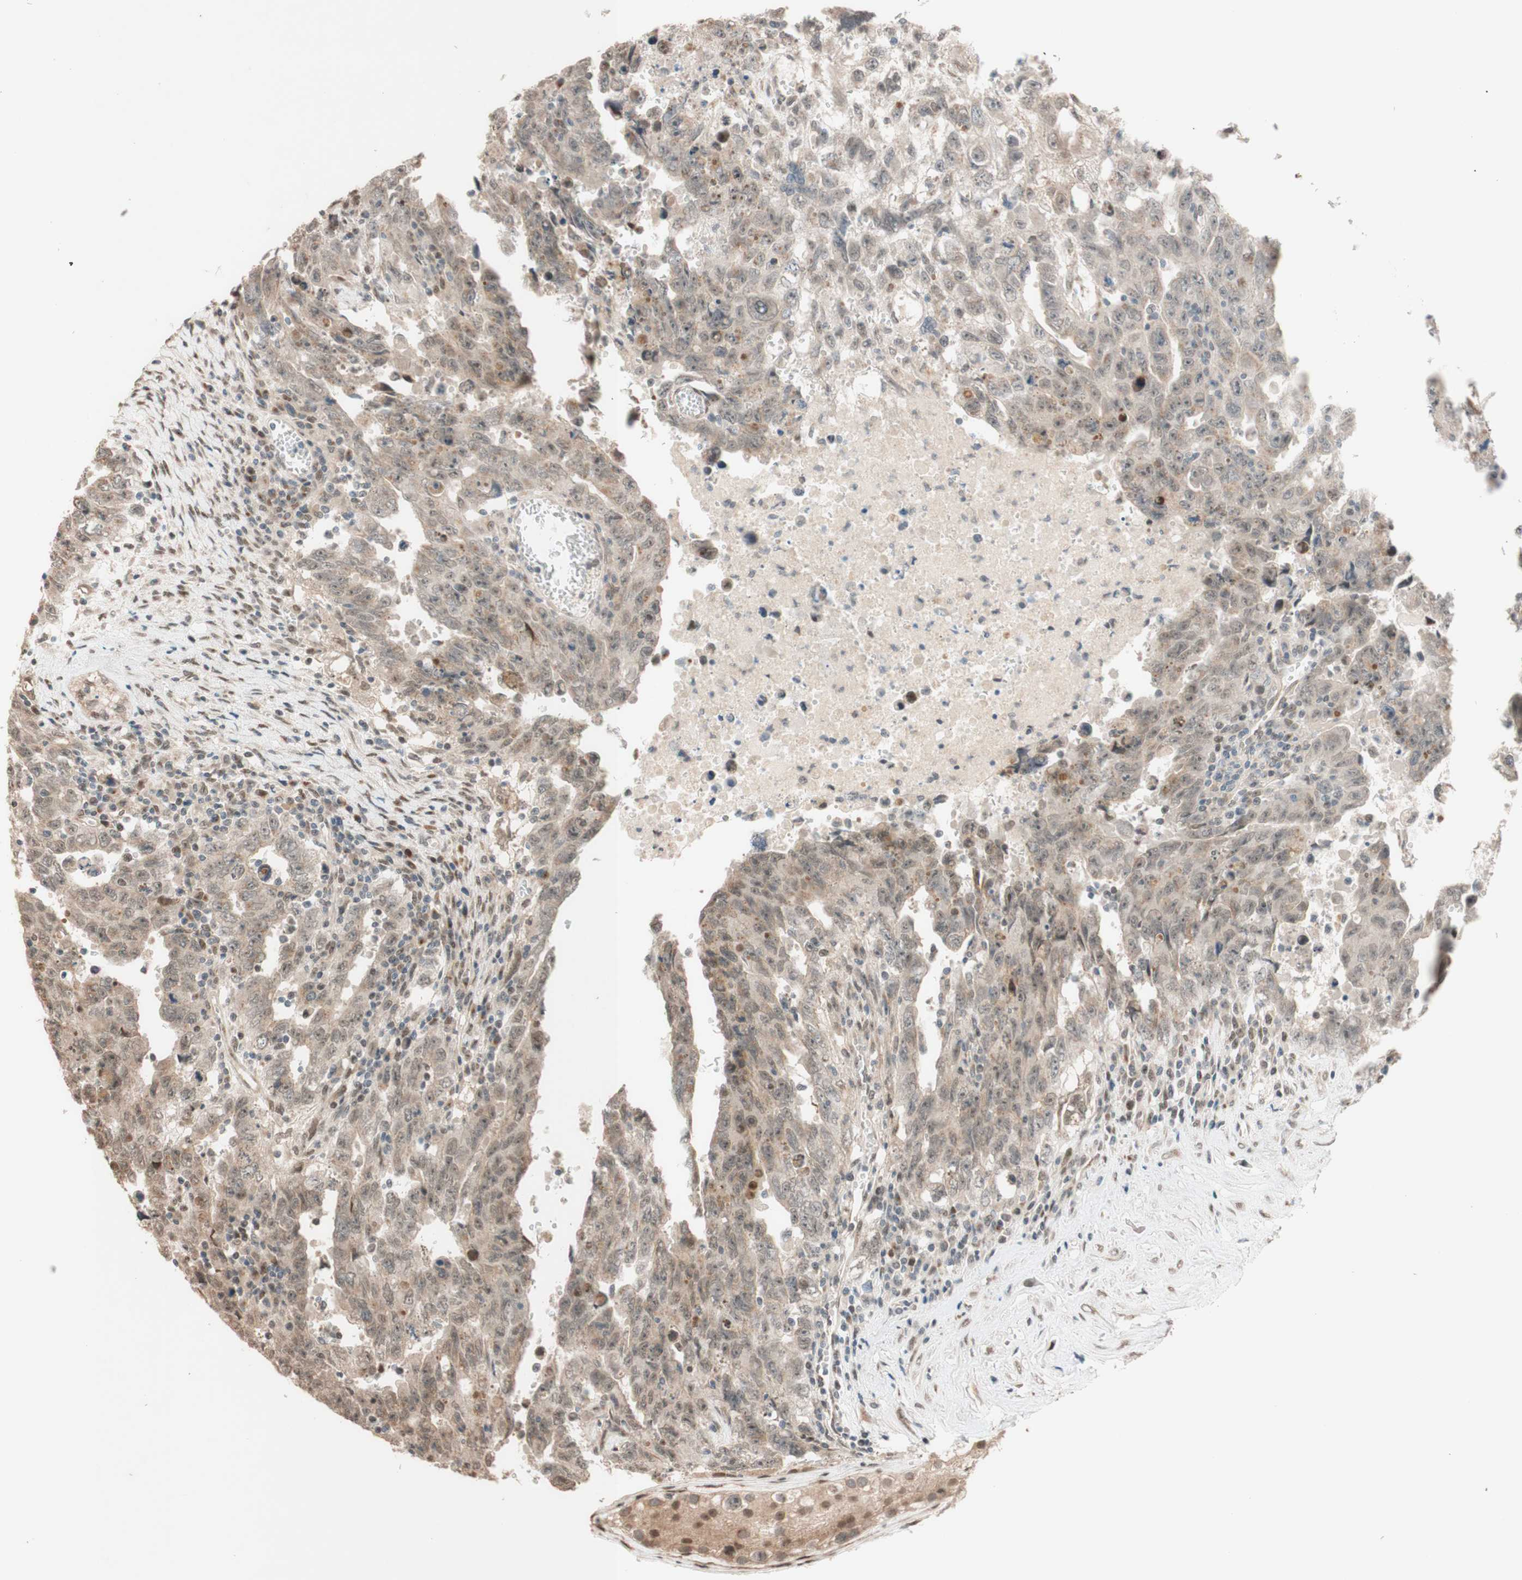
{"staining": {"intensity": "weak", "quantity": "<25%", "location": "cytoplasmic/membranous"}, "tissue": "testis cancer", "cell_type": "Tumor cells", "image_type": "cancer", "snomed": [{"axis": "morphology", "description": "Carcinoma, Embryonal, NOS"}, {"axis": "topography", "description": "Testis"}], "caption": "Tumor cells show no significant protein positivity in embryonal carcinoma (testis).", "gene": "CCNC", "patient": {"sex": "male", "age": 28}}